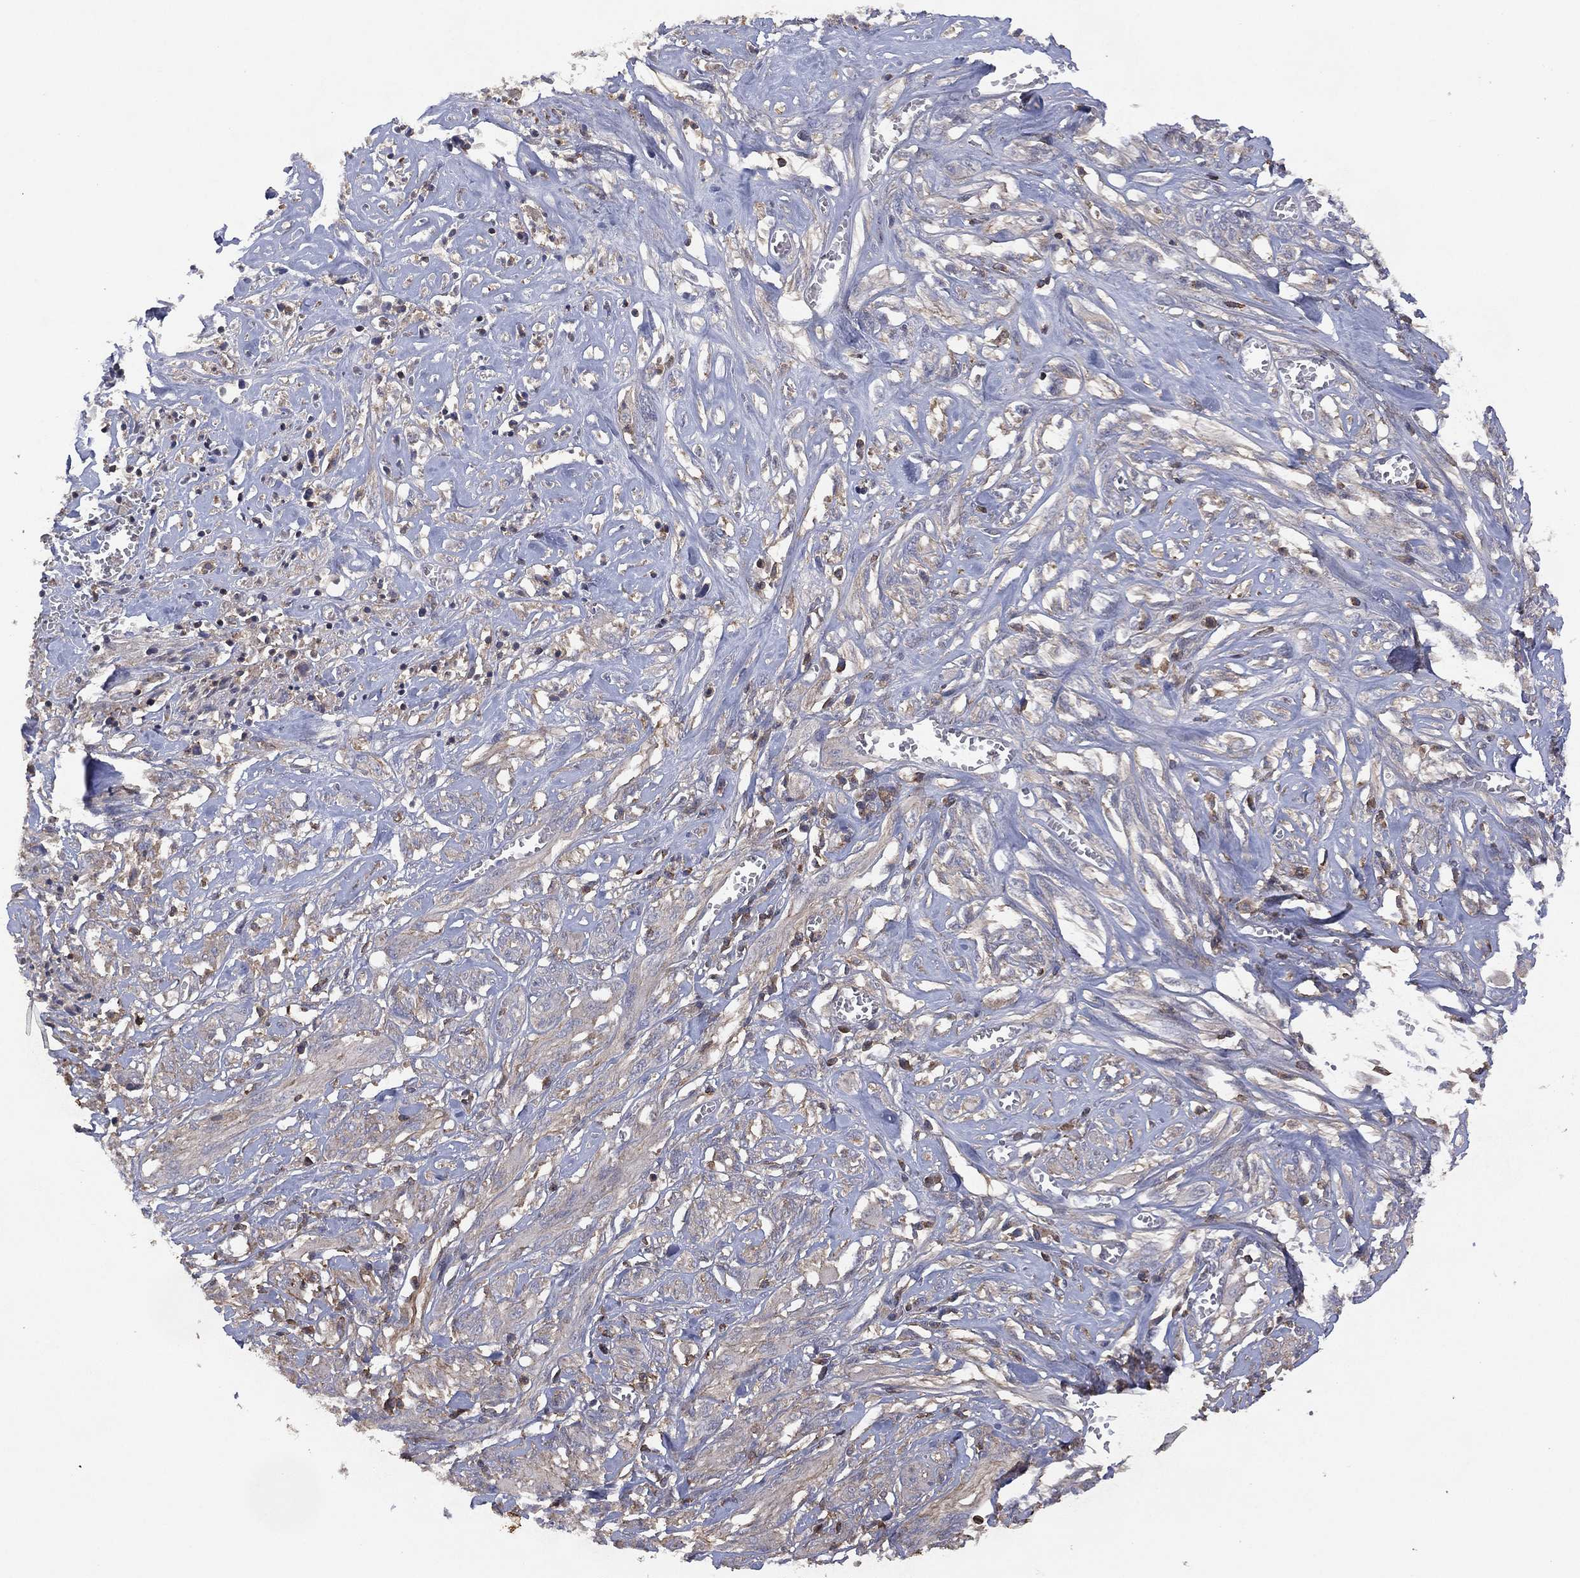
{"staining": {"intensity": "negative", "quantity": "none", "location": "none"}, "tissue": "melanoma", "cell_type": "Tumor cells", "image_type": "cancer", "snomed": [{"axis": "morphology", "description": "Malignant melanoma, NOS"}, {"axis": "topography", "description": "Skin"}], "caption": "This is a image of immunohistochemistry staining of melanoma, which shows no staining in tumor cells.", "gene": "DOCK8", "patient": {"sex": "female", "age": 91}}